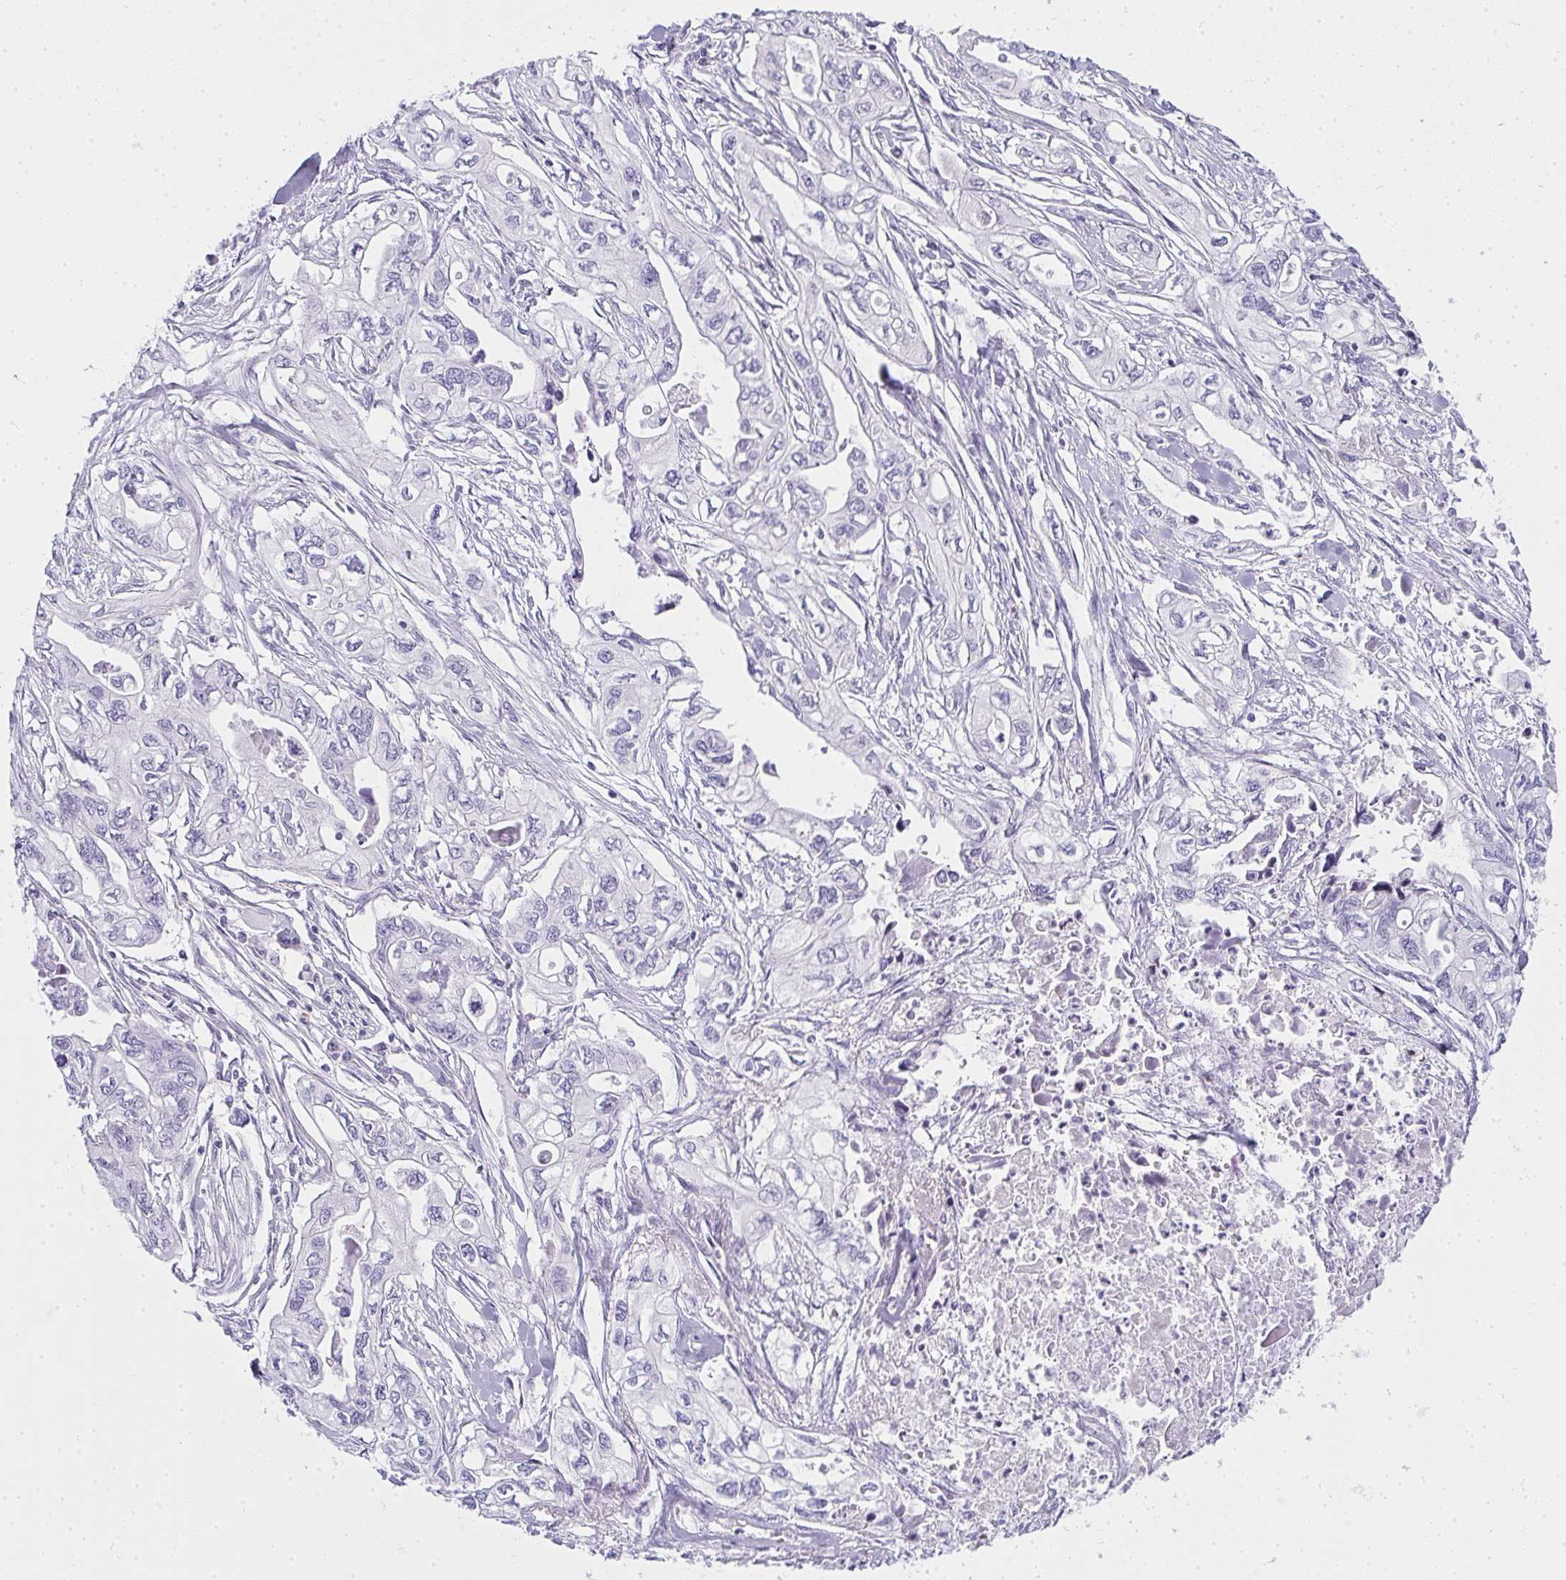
{"staining": {"intensity": "negative", "quantity": "none", "location": "none"}, "tissue": "pancreatic cancer", "cell_type": "Tumor cells", "image_type": "cancer", "snomed": [{"axis": "morphology", "description": "Adenocarcinoma, NOS"}, {"axis": "topography", "description": "Pancreas"}], "caption": "High magnification brightfield microscopy of pancreatic cancer (adenocarcinoma) stained with DAB (brown) and counterstained with hematoxylin (blue): tumor cells show no significant expression.", "gene": "ZNF182", "patient": {"sex": "male", "age": 68}}